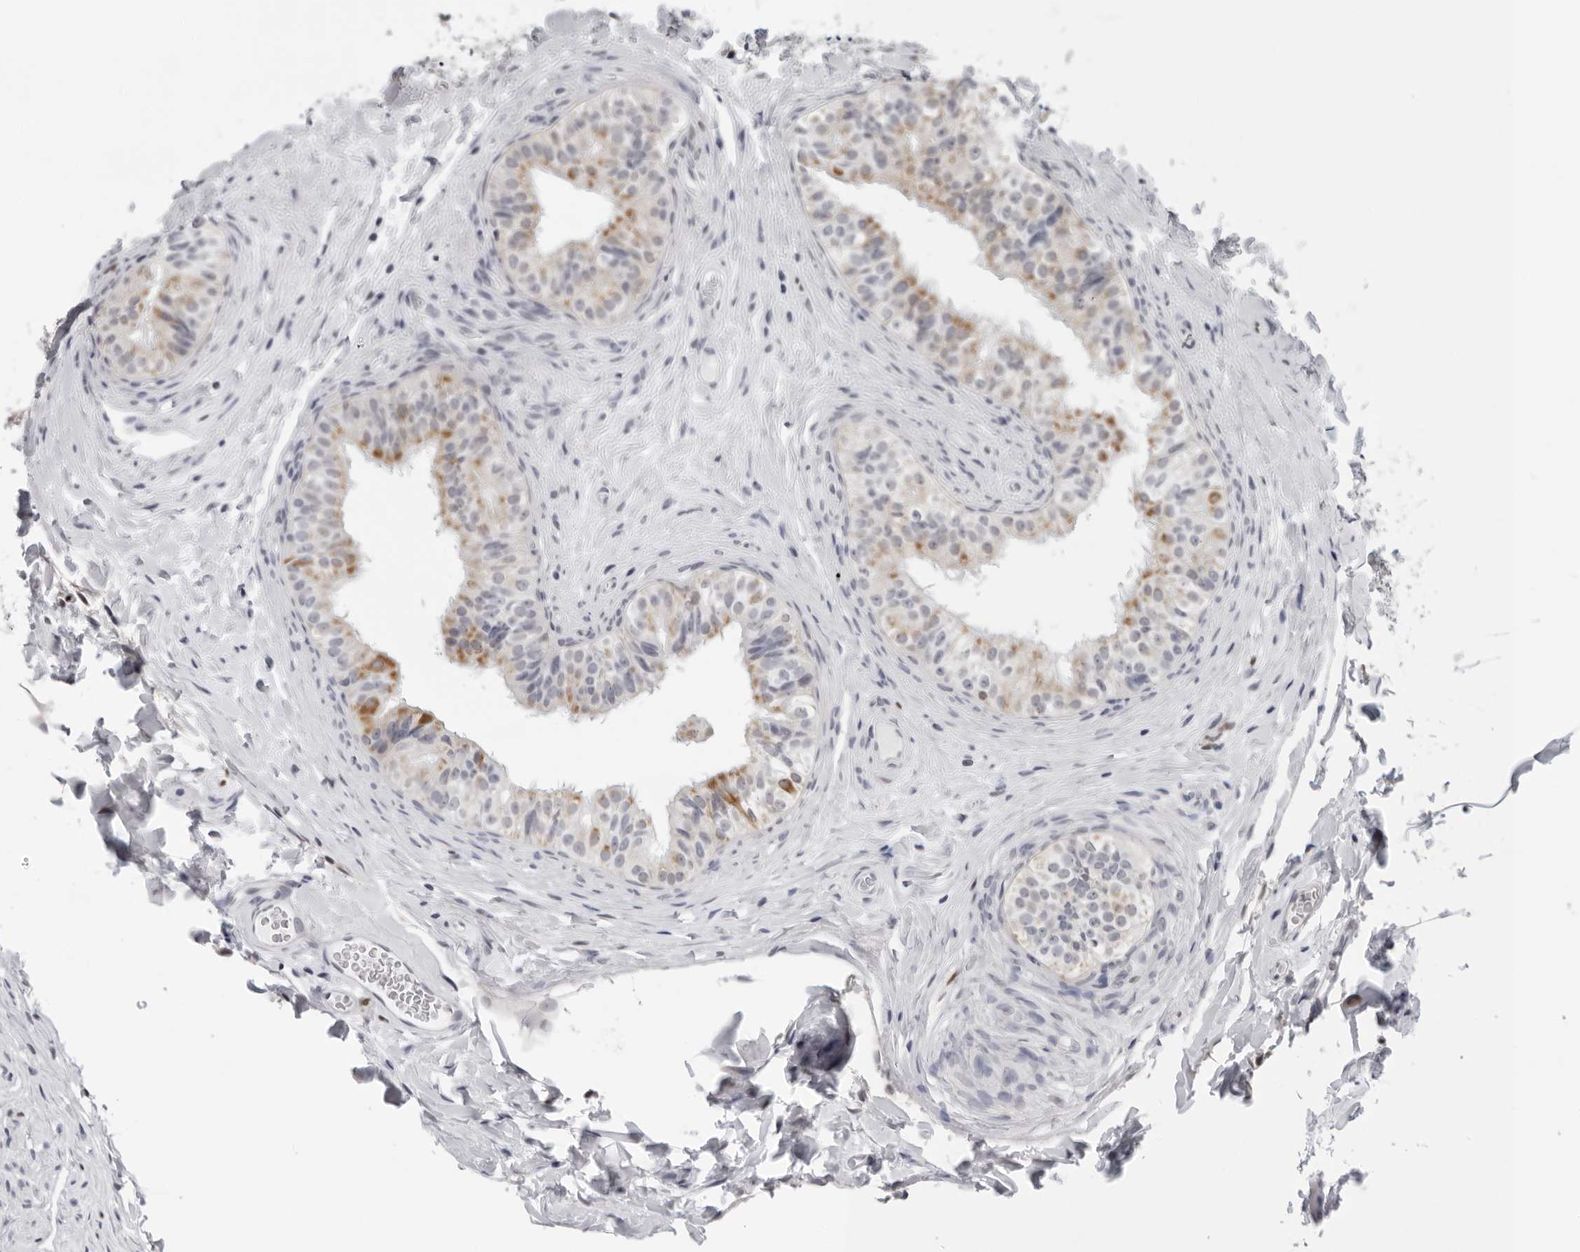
{"staining": {"intensity": "moderate", "quantity": "<25%", "location": "cytoplasmic/membranous"}, "tissue": "epididymis", "cell_type": "Glandular cells", "image_type": "normal", "snomed": [{"axis": "morphology", "description": "Normal tissue, NOS"}, {"axis": "topography", "description": "Epididymis"}], "caption": "DAB immunohistochemical staining of normal epididymis demonstrates moderate cytoplasmic/membranous protein positivity in approximately <25% of glandular cells.", "gene": "CPT2", "patient": {"sex": "male", "age": 49}}